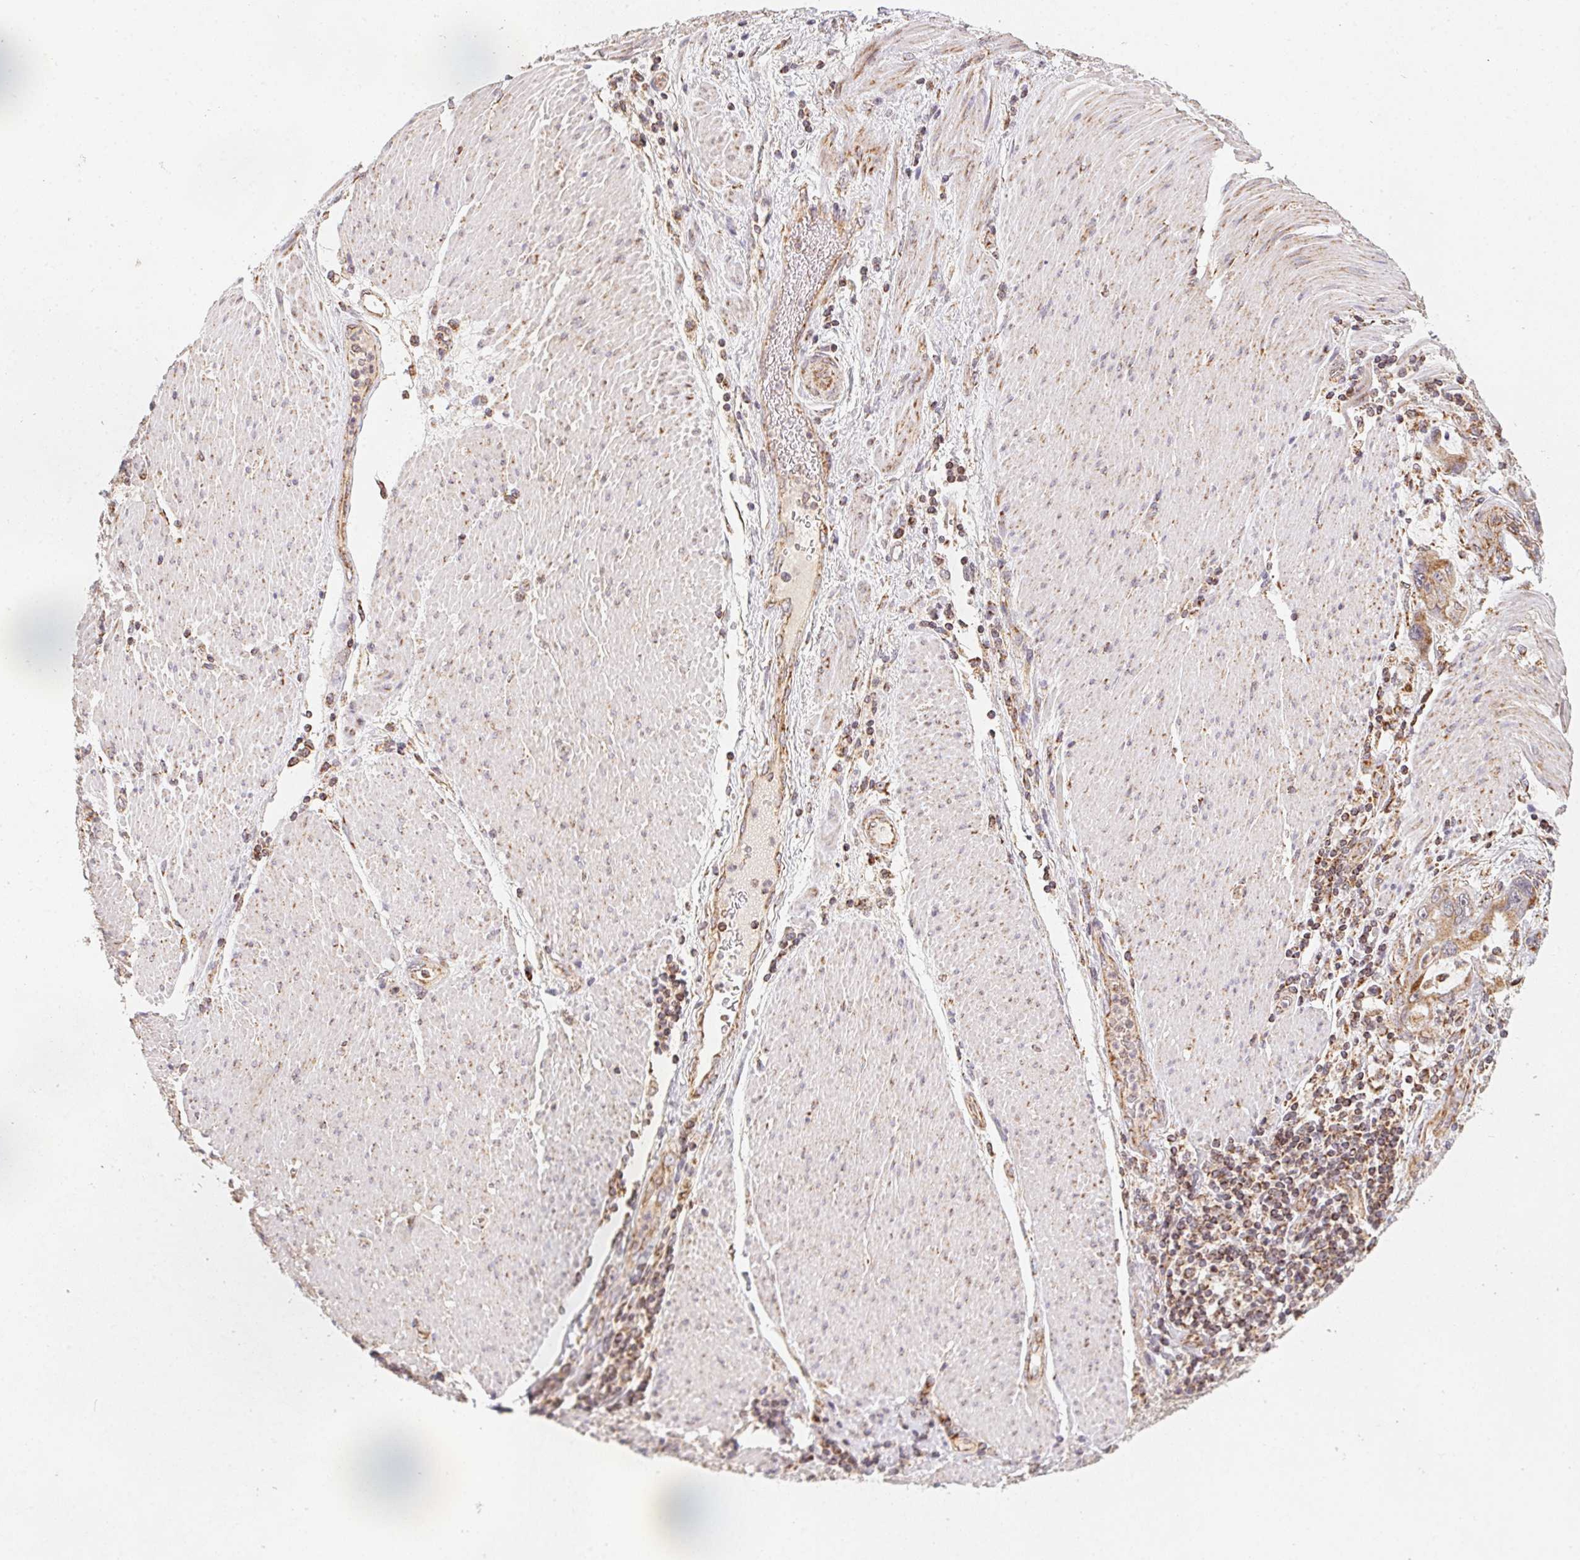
{"staining": {"intensity": "moderate", "quantity": ">75%", "location": "cytoplasmic/membranous"}, "tissue": "stomach cancer", "cell_type": "Tumor cells", "image_type": "cancer", "snomed": [{"axis": "morphology", "description": "Adenocarcinoma, NOS"}, {"axis": "topography", "description": "Pancreas"}, {"axis": "topography", "description": "Stomach, upper"}], "caption": "Immunohistochemical staining of human adenocarcinoma (stomach) demonstrates medium levels of moderate cytoplasmic/membranous staining in about >75% of tumor cells. The staining was performed using DAB, with brown indicating positive protein expression. Nuclei are stained blue with hematoxylin.", "gene": "NDUFS6", "patient": {"sex": "male", "age": 77}}